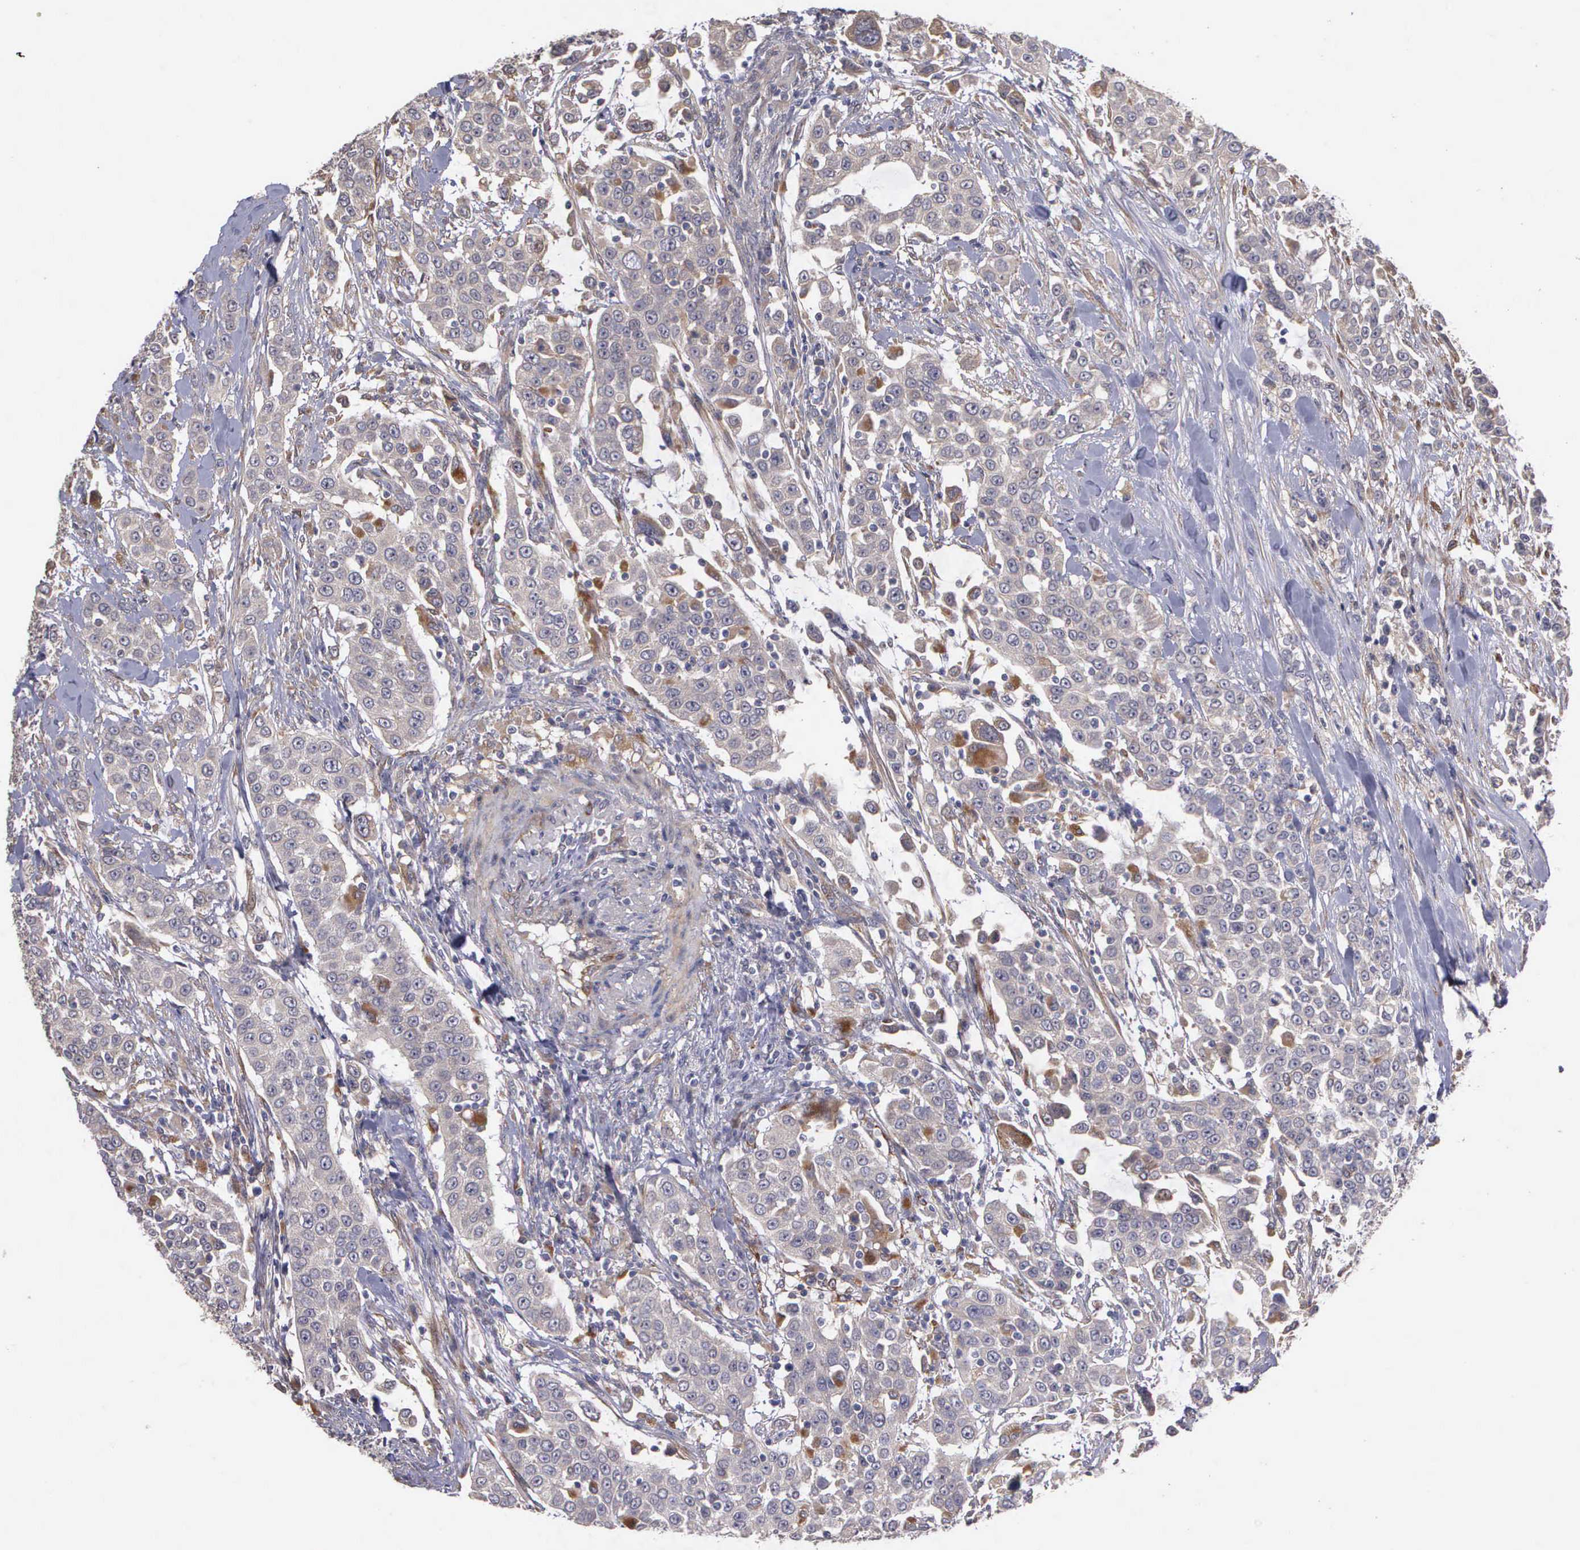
{"staining": {"intensity": "negative", "quantity": "none", "location": "none"}, "tissue": "urothelial cancer", "cell_type": "Tumor cells", "image_type": "cancer", "snomed": [{"axis": "morphology", "description": "Urothelial carcinoma, High grade"}, {"axis": "topography", "description": "Urinary bladder"}], "caption": "The micrograph demonstrates no significant positivity in tumor cells of high-grade urothelial carcinoma.", "gene": "RTL10", "patient": {"sex": "female", "age": 80}}